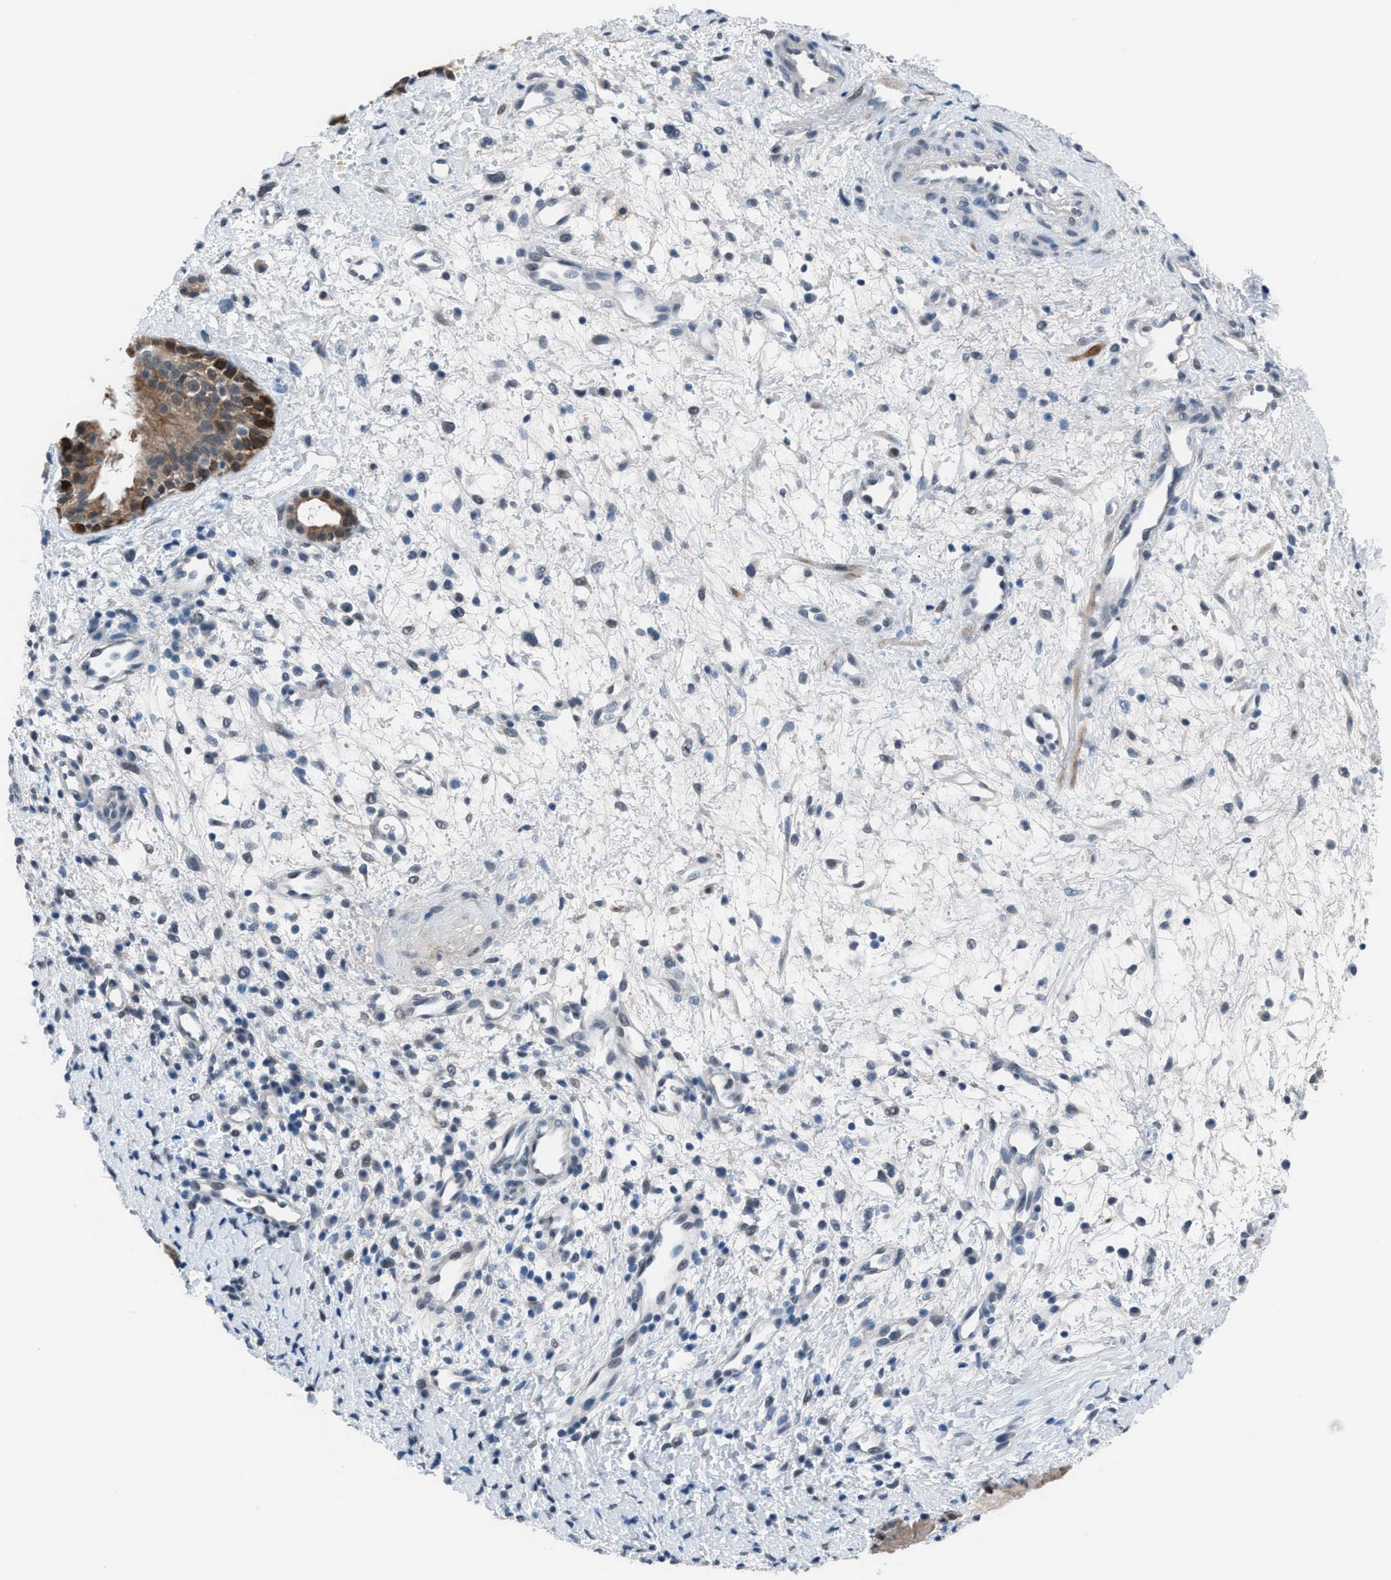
{"staining": {"intensity": "moderate", "quantity": ">75%", "location": "cytoplasmic/membranous"}, "tissue": "nasopharynx", "cell_type": "Respiratory epithelial cells", "image_type": "normal", "snomed": [{"axis": "morphology", "description": "Normal tissue, NOS"}, {"axis": "topography", "description": "Nasopharynx"}], "caption": "High-power microscopy captured an immunohistochemistry photomicrograph of normal nasopharynx, revealing moderate cytoplasmic/membranous expression in about >75% of respiratory epithelial cells.", "gene": "ANAPC11", "patient": {"sex": "male", "age": 22}}